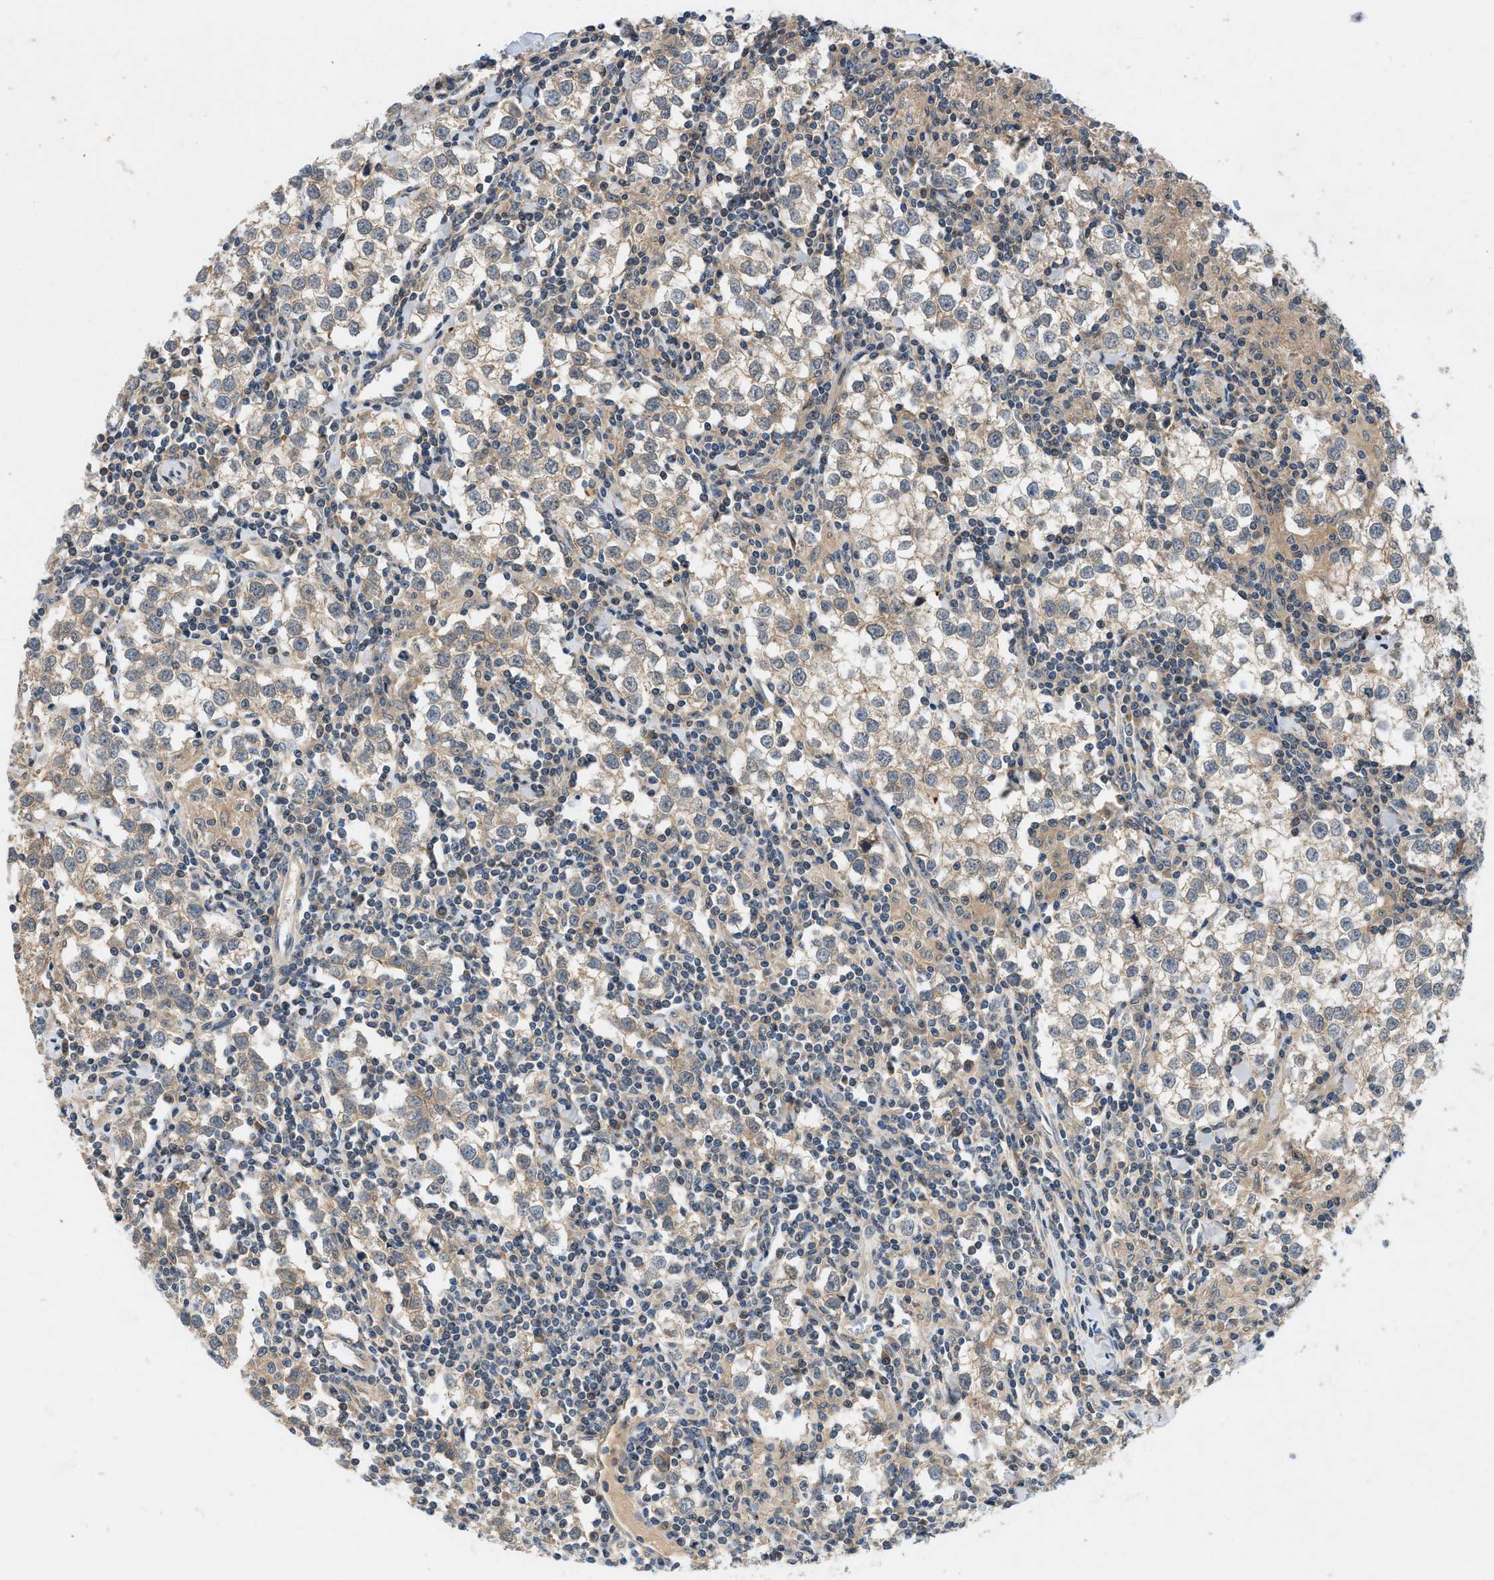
{"staining": {"intensity": "weak", "quantity": ">75%", "location": "cytoplasmic/membranous"}, "tissue": "testis cancer", "cell_type": "Tumor cells", "image_type": "cancer", "snomed": [{"axis": "morphology", "description": "Seminoma, NOS"}, {"axis": "morphology", "description": "Carcinoma, Embryonal, NOS"}, {"axis": "topography", "description": "Testis"}], "caption": "Weak cytoplasmic/membranous protein staining is appreciated in approximately >75% of tumor cells in testis seminoma.", "gene": "GPR31", "patient": {"sex": "male", "age": 36}}